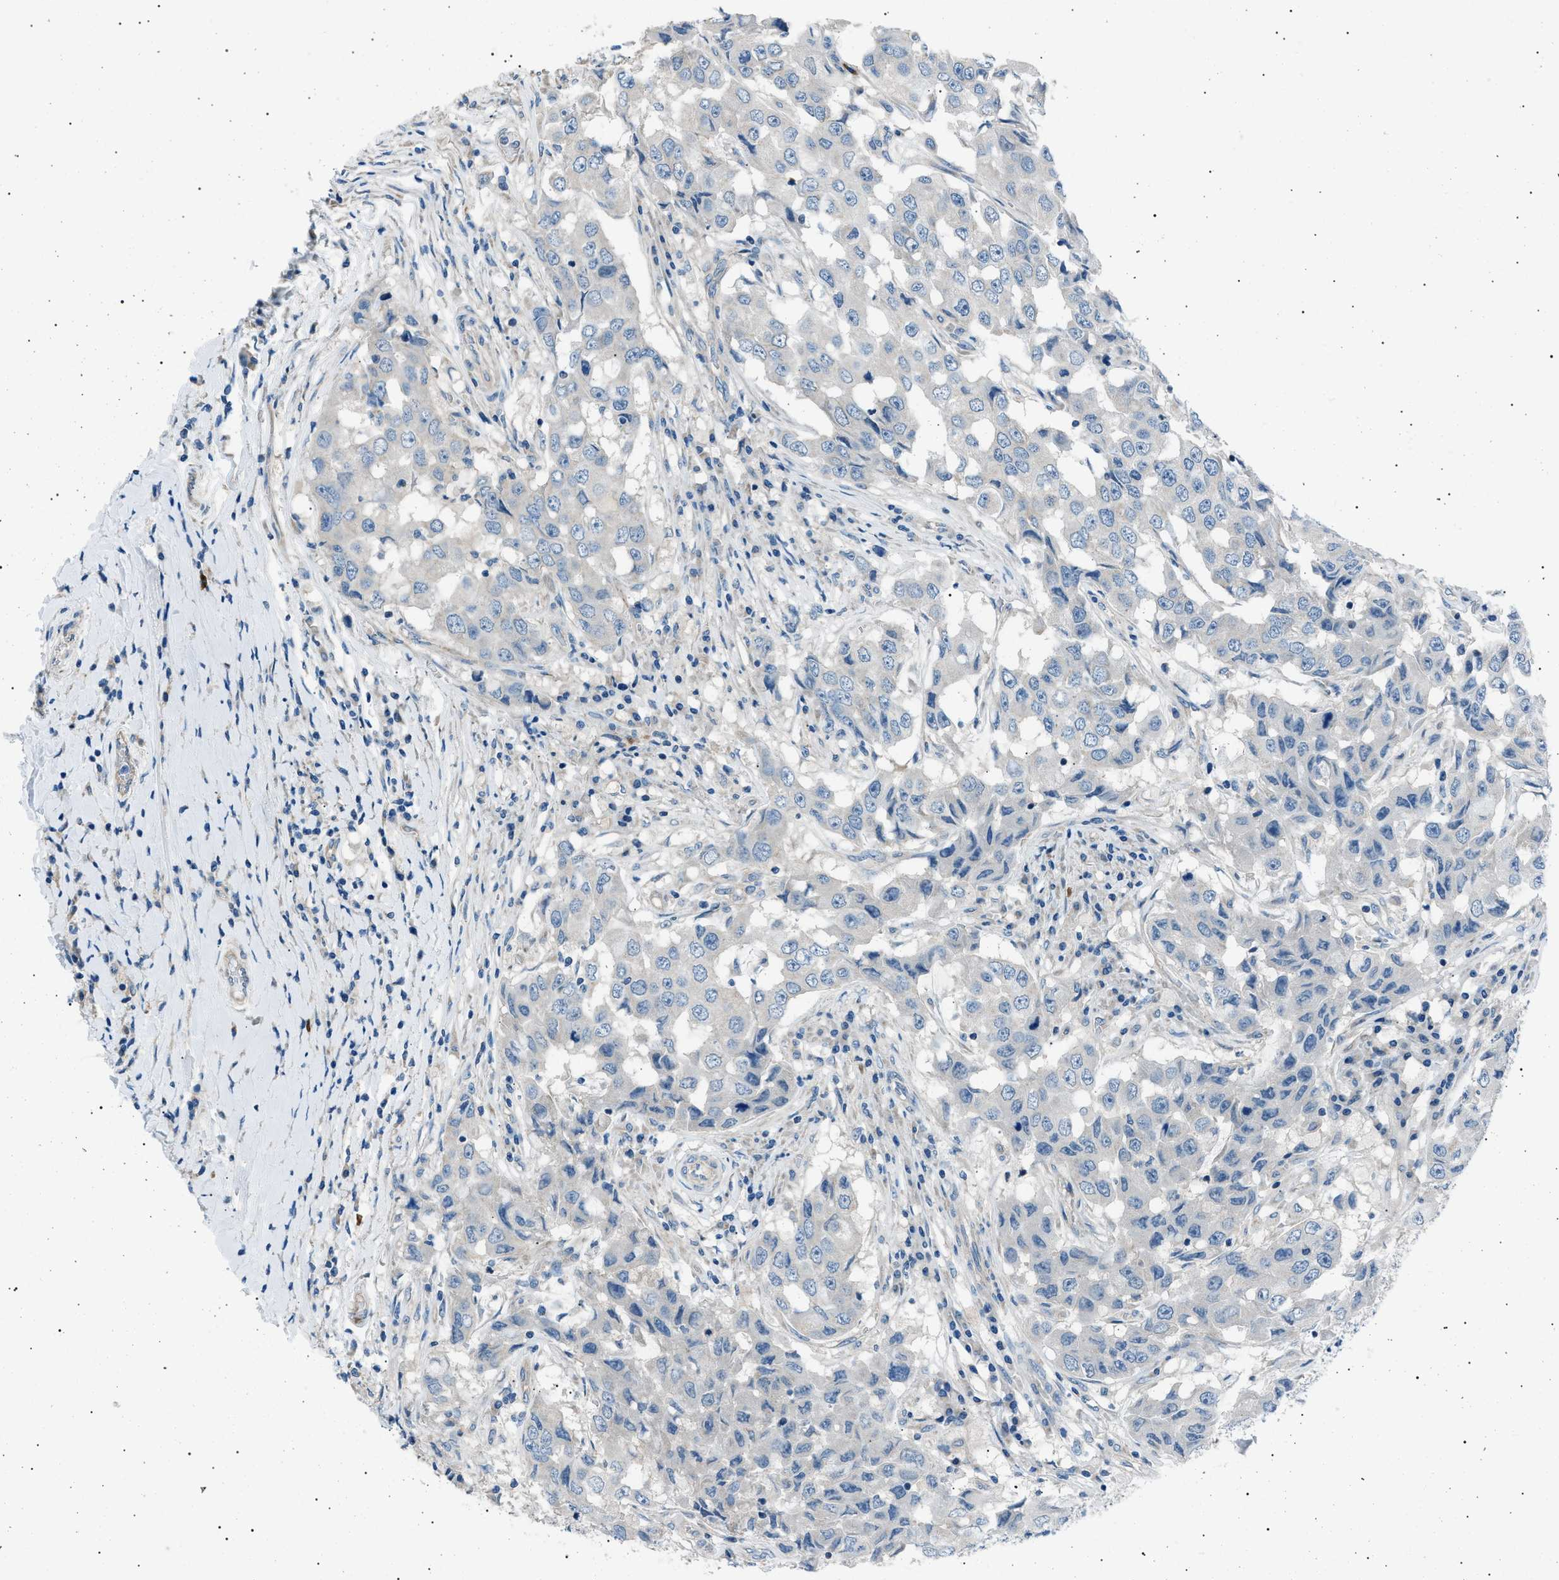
{"staining": {"intensity": "negative", "quantity": "none", "location": "none"}, "tissue": "breast cancer", "cell_type": "Tumor cells", "image_type": "cancer", "snomed": [{"axis": "morphology", "description": "Duct carcinoma"}, {"axis": "topography", "description": "Breast"}], "caption": "Immunohistochemistry (IHC) of human breast cancer (intraductal carcinoma) reveals no staining in tumor cells.", "gene": "LRRC37B", "patient": {"sex": "female", "age": 27}}